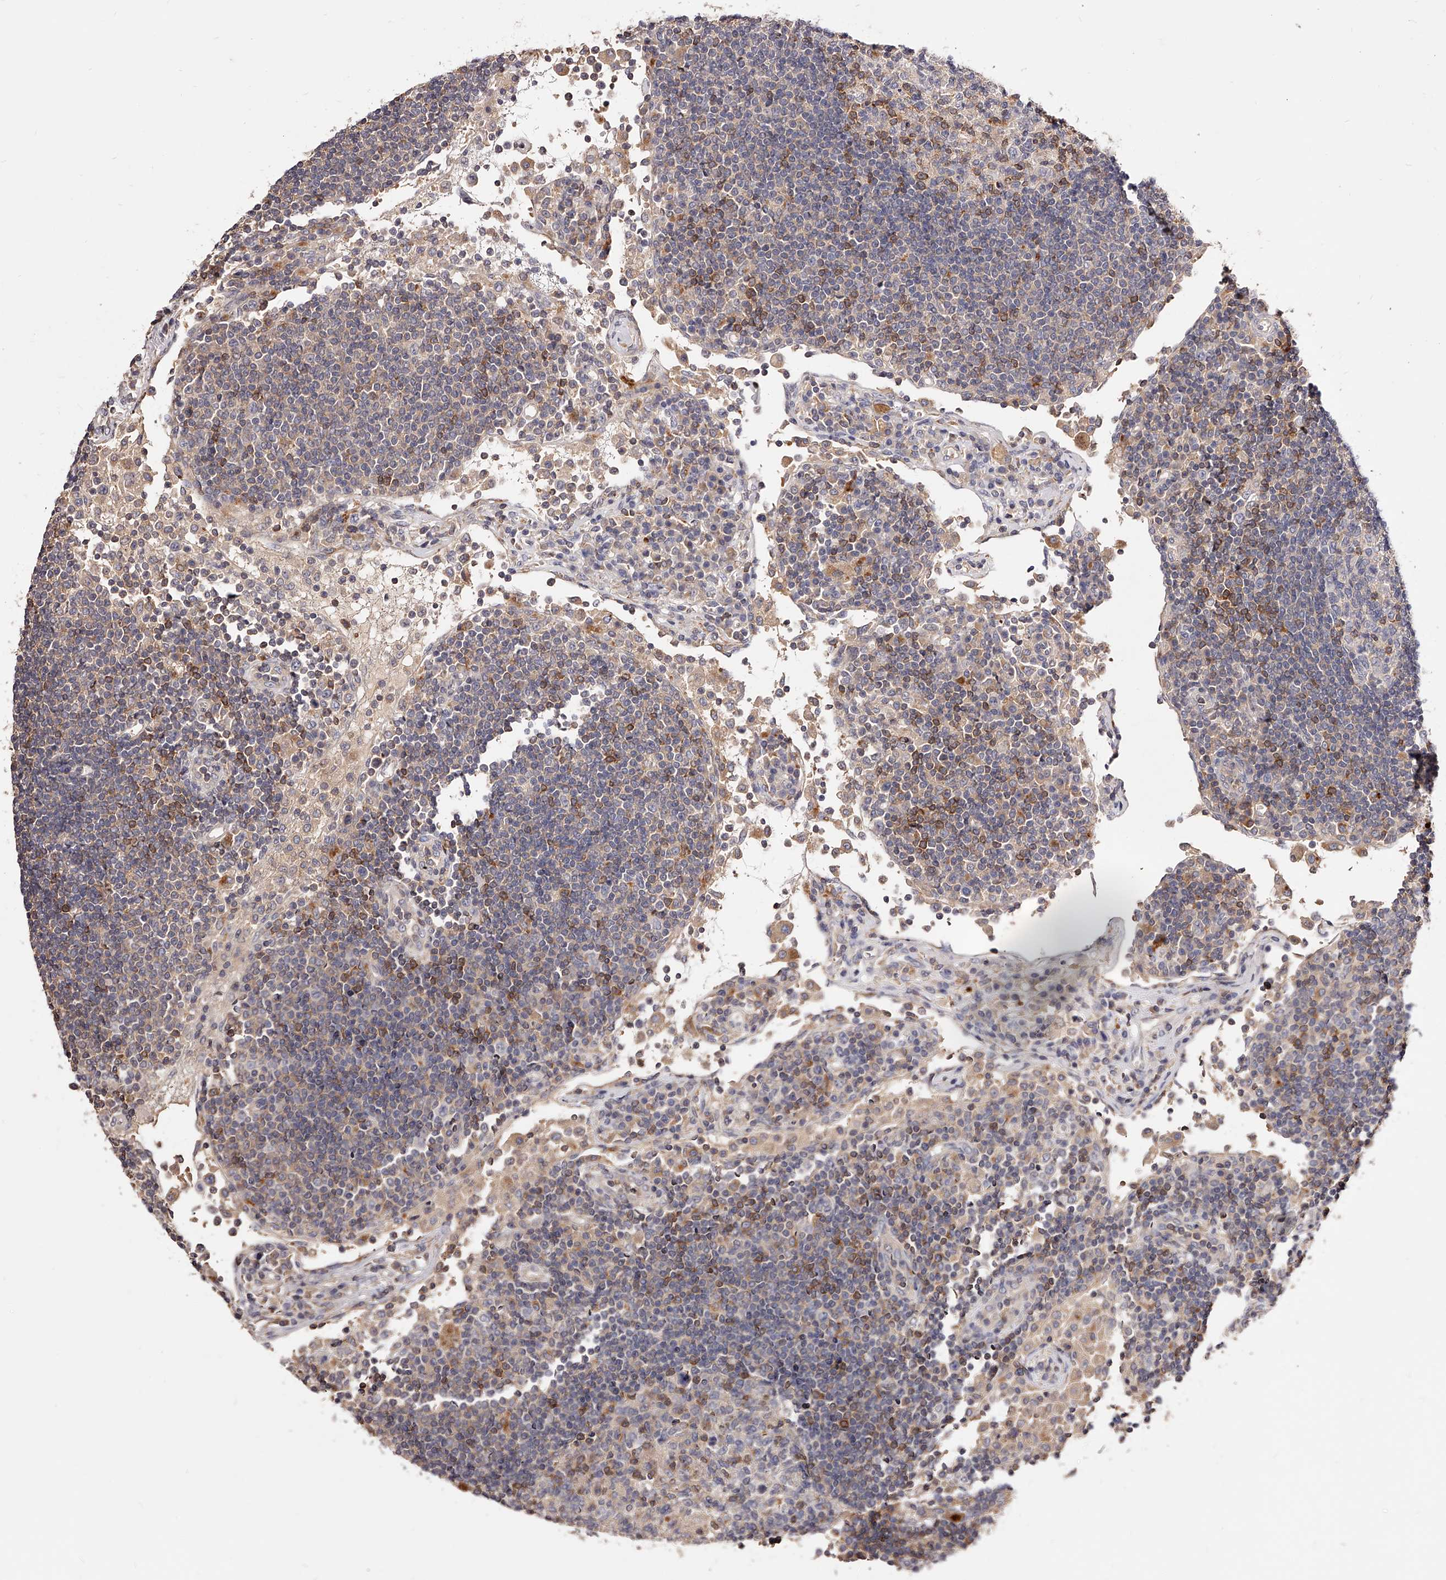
{"staining": {"intensity": "moderate", "quantity": "<25%", "location": "cytoplasmic/membranous"}, "tissue": "lymph node", "cell_type": "Germinal center cells", "image_type": "normal", "snomed": [{"axis": "morphology", "description": "Normal tissue, NOS"}, {"axis": "topography", "description": "Lymph node"}], "caption": "A histopathology image showing moderate cytoplasmic/membranous positivity in approximately <25% of germinal center cells in benign lymph node, as visualized by brown immunohistochemical staining.", "gene": "PHACTR1", "patient": {"sex": "female", "age": 53}}